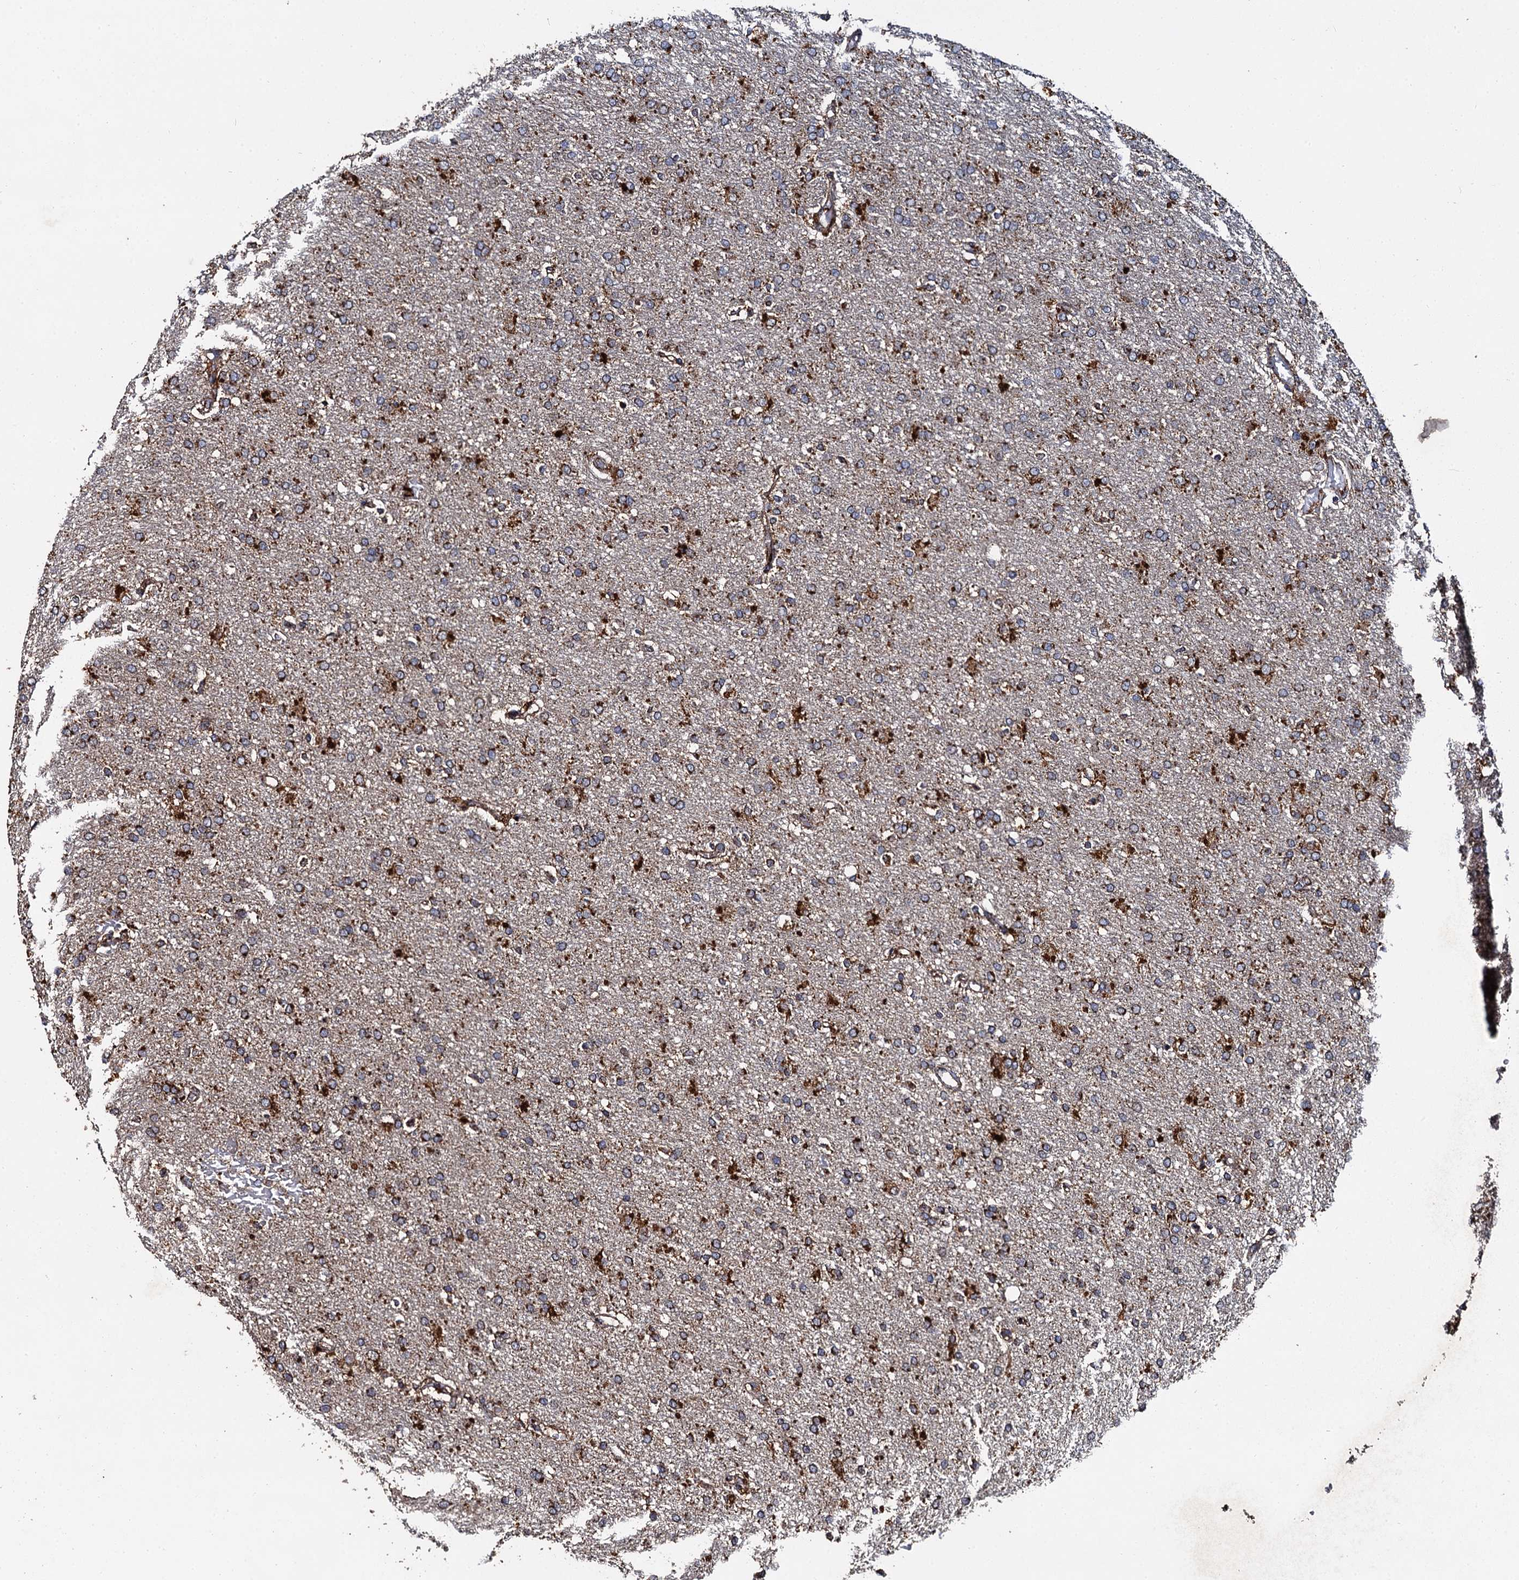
{"staining": {"intensity": "strong", "quantity": ">75%", "location": "cytoplasmic/membranous"}, "tissue": "glioma", "cell_type": "Tumor cells", "image_type": "cancer", "snomed": [{"axis": "morphology", "description": "Glioma, malignant, High grade"}, {"axis": "topography", "description": "Brain"}], "caption": "This photomicrograph exhibits immunohistochemistry staining of human malignant glioma (high-grade), with high strong cytoplasmic/membranous staining in about >75% of tumor cells.", "gene": "GBA1", "patient": {"sex": "male", "age": 72}}